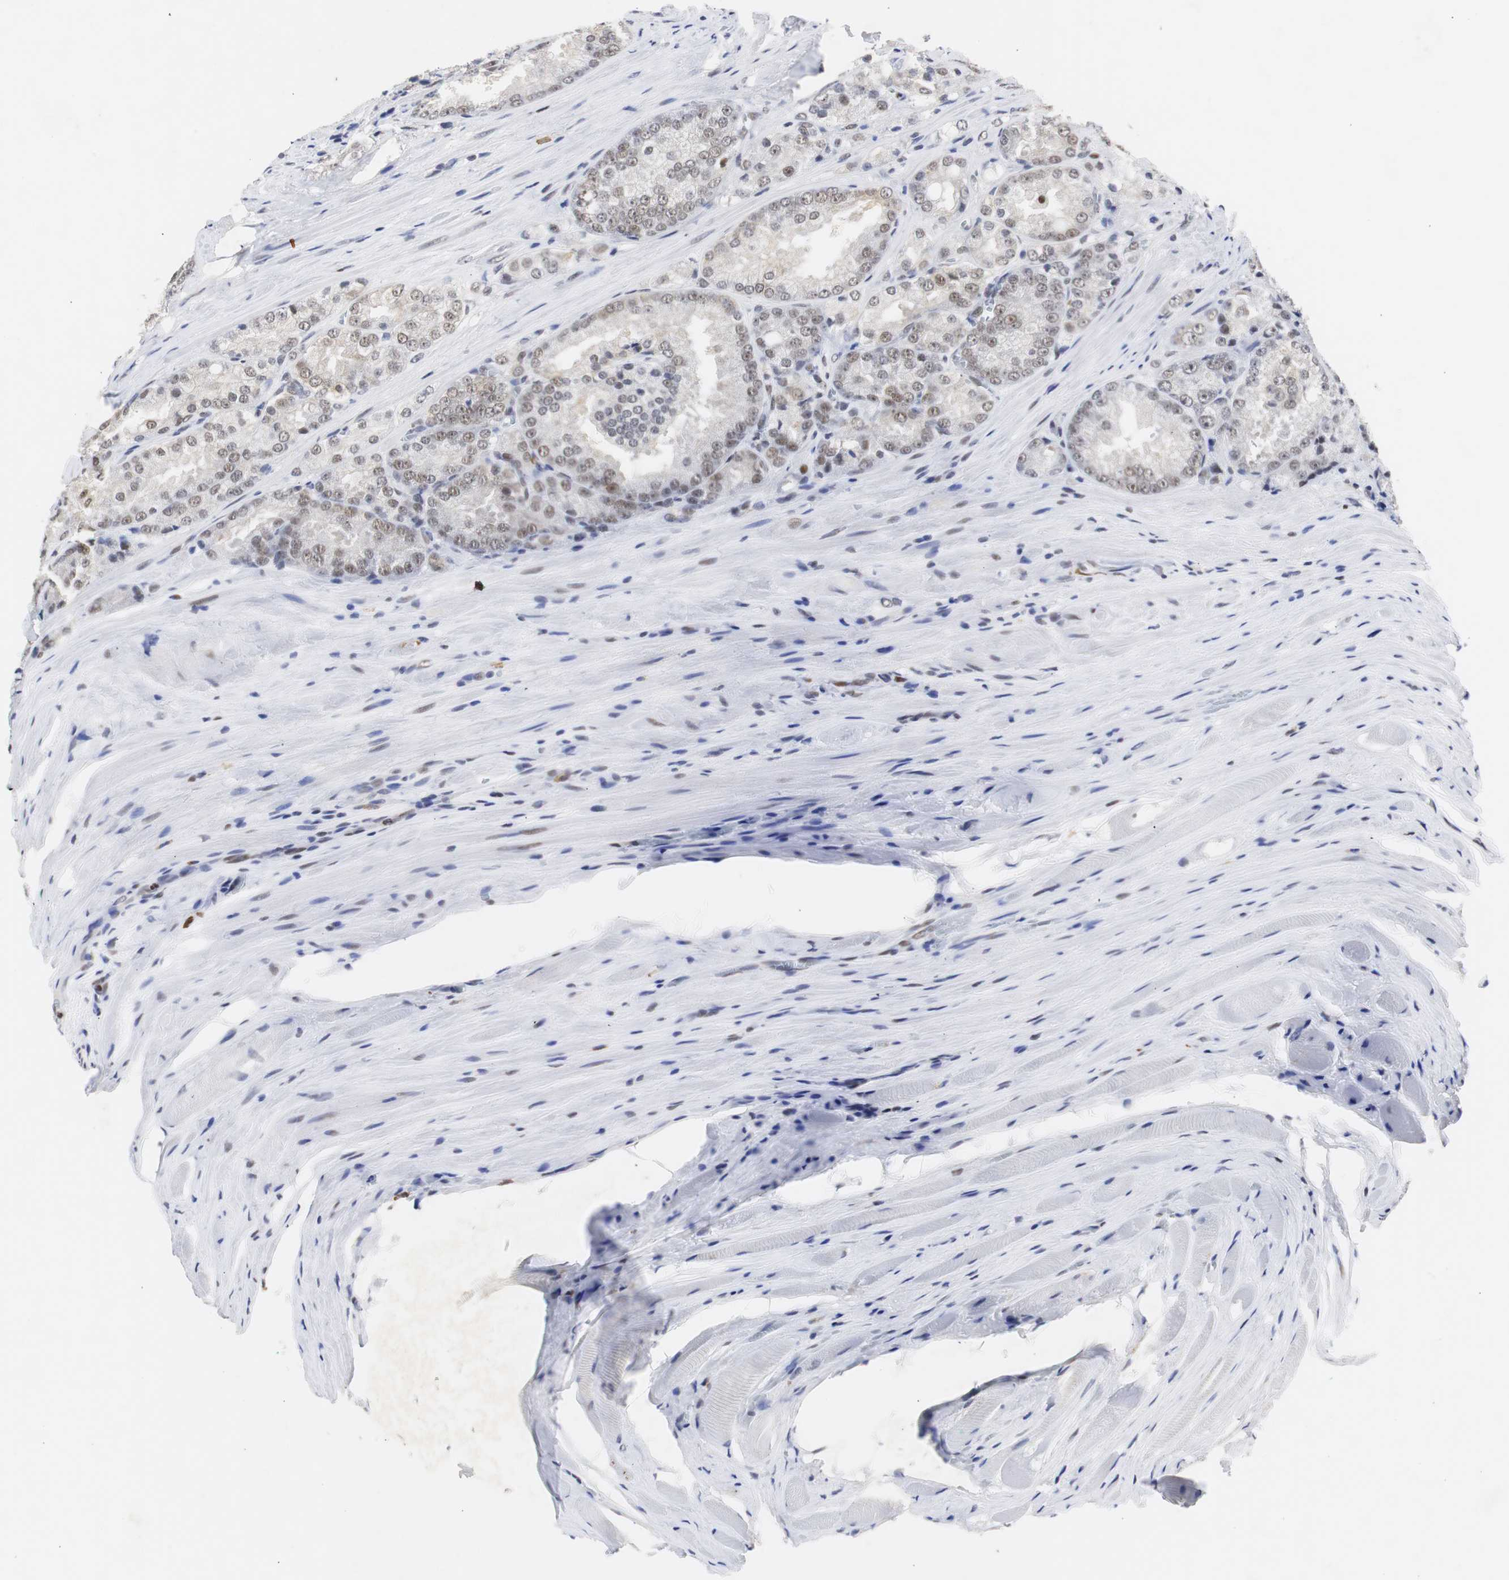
{"staining": {"intensity": "weak", "quantity": "<25%", "location": "cytoplasmic/membranous"}, "tissue": "prostate cancer", "cell_type": "Tumor cells", "image_type": "cancer", "snomed": [{"axis": "morphology", "description": "Adenocarcinoma, Low grade"}, {"axis": "topography", "description": "Prostate"}], "caption": "High magnification brightfield microscopy of prostate cancer stained with DAB (brown) and counterstained with hematoxylin (blue): tumor cells show no significant staining.", "gene": "ZFC3H1", "patient": {"sex": "male", "age": 64}}